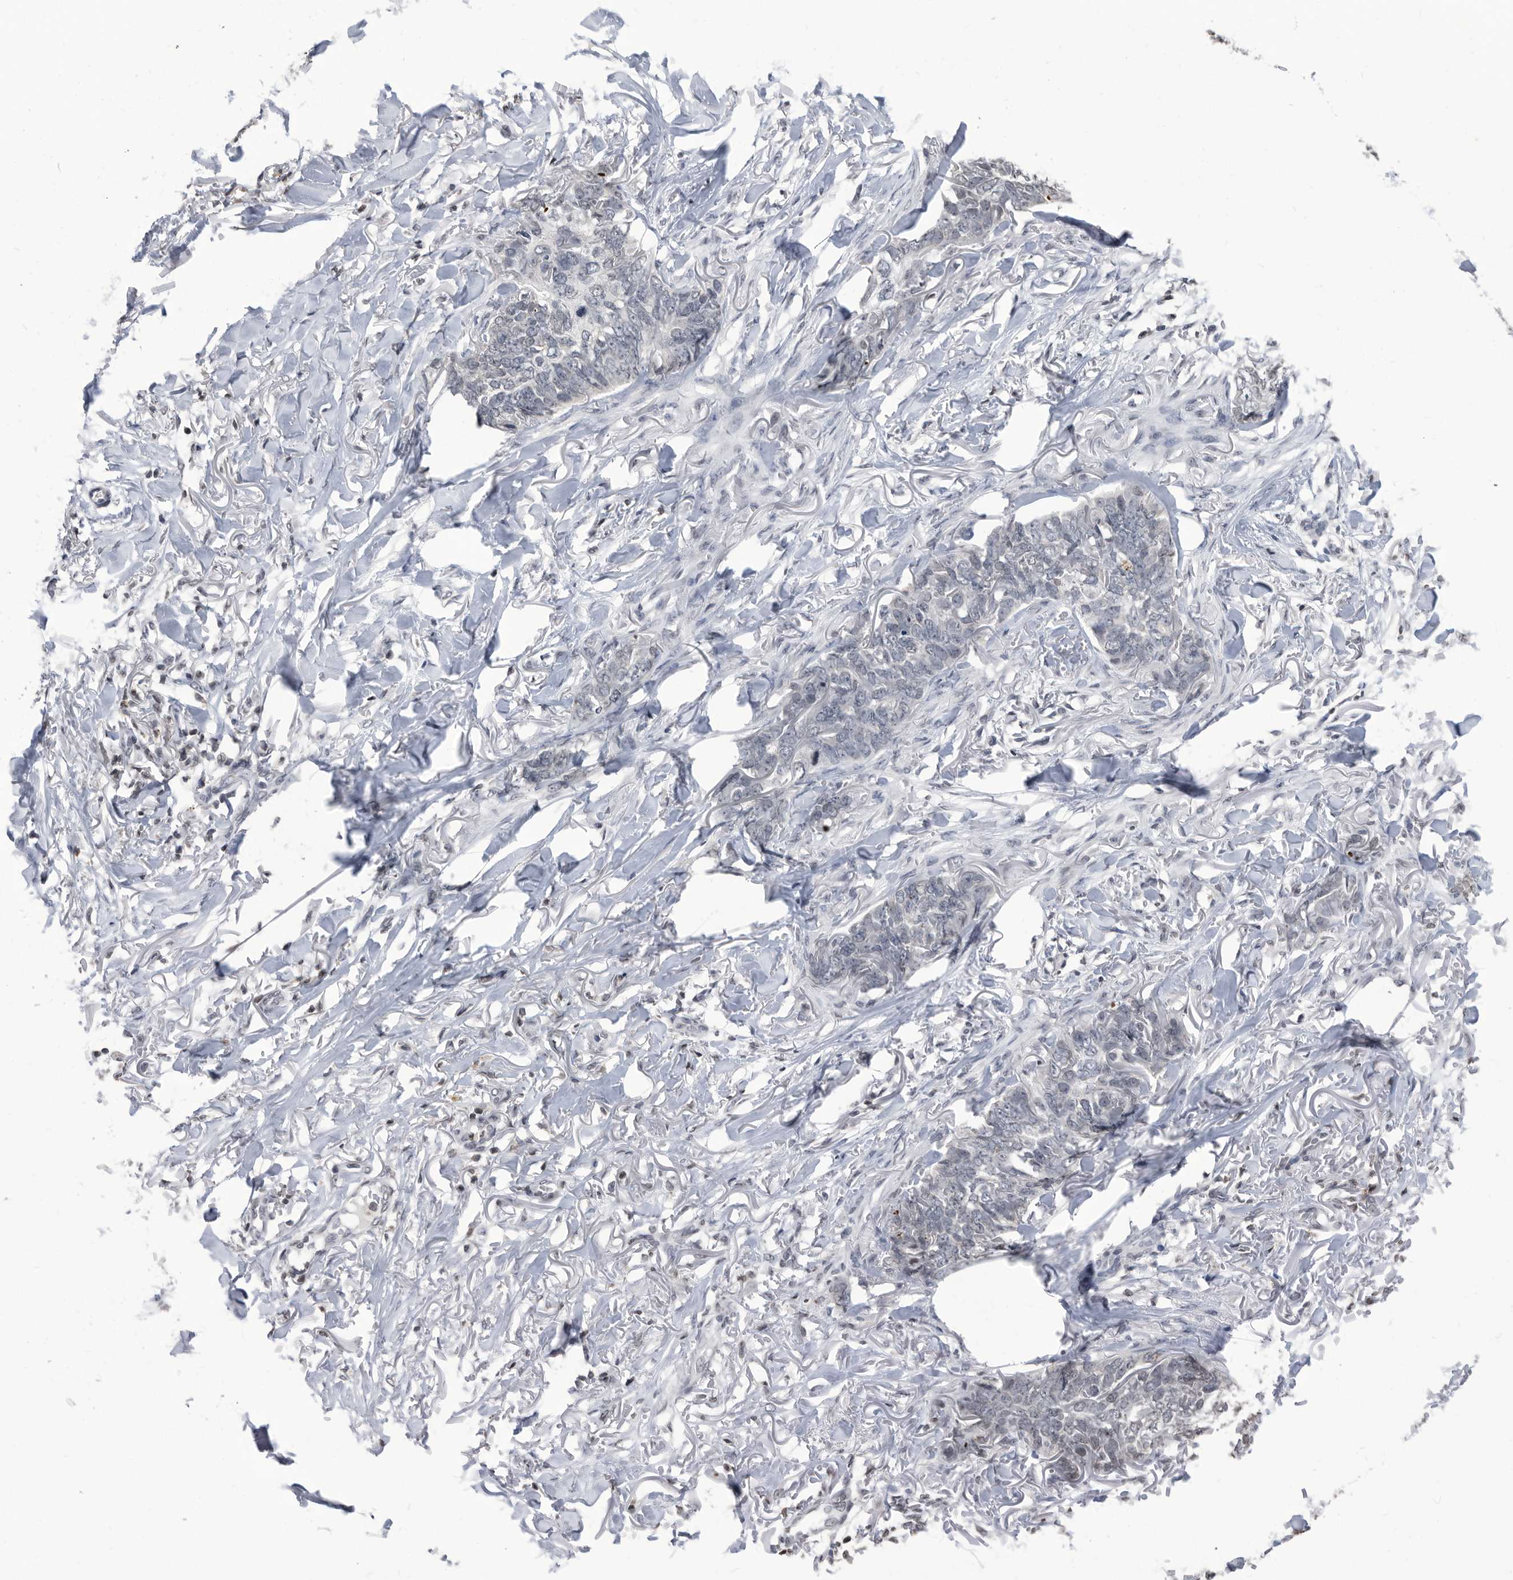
{"staining": {"intensity": "weak", "quantity": "<25%", "location": "nuclear"}, "tissue": "skin cancer", "cell_type": "Tumor cells", "image_type": "cancer", "snomed": [{"axis": "morphology", "description": "Normal tissue, NOS"}, {"axis": "morphology", "description": "Basal cell carcinoma"}, {"axis": "topography", "description": "Skin"}], "caption": "Human skin basal cell carcinoma stained for a protein using immunohistochemistry (IHC) exhibits no positivity in tumor cells.", "gene": "TSTD1", "patient": {"sex": "male", "age": 77}}